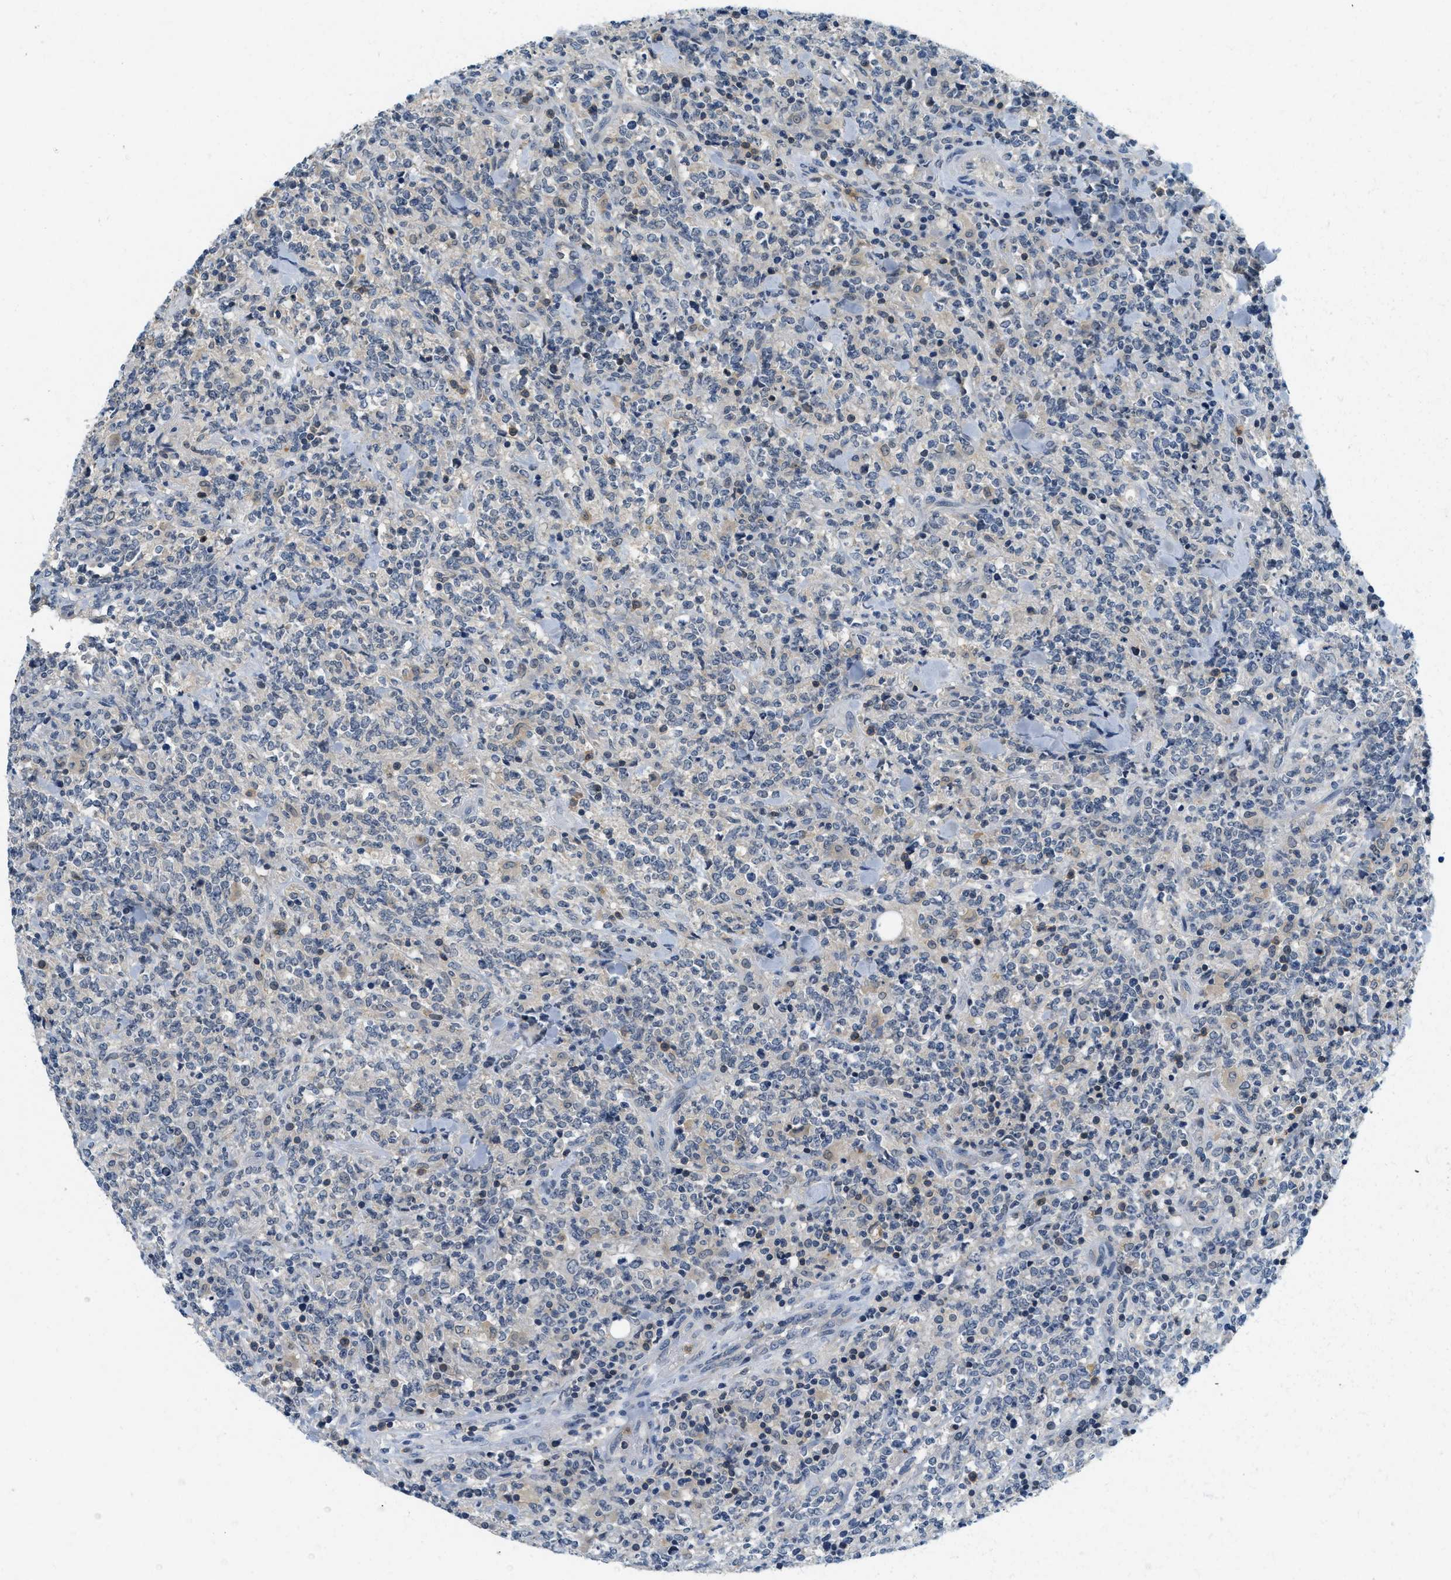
{"staining": {"intensity": "negative", "quantity": "none", "location": "none"}, "tissue": "lymphoma", "cell_type": "Tumor cells", "image_type": "cancer", "snomed": [{"axis": "morphology", "description": "Malignant lymphoma, non-Hodgkin's type, High grade"}, {"axis": "topography", "description": "Soft tissue"}], "caption": "Tumor cells are negative for brown protein staining in high-grade malignant lymphoma, non-Hodgkin's type.", "gene": "RASGRP2", "patient": {"sex": "male", "age": 18}}